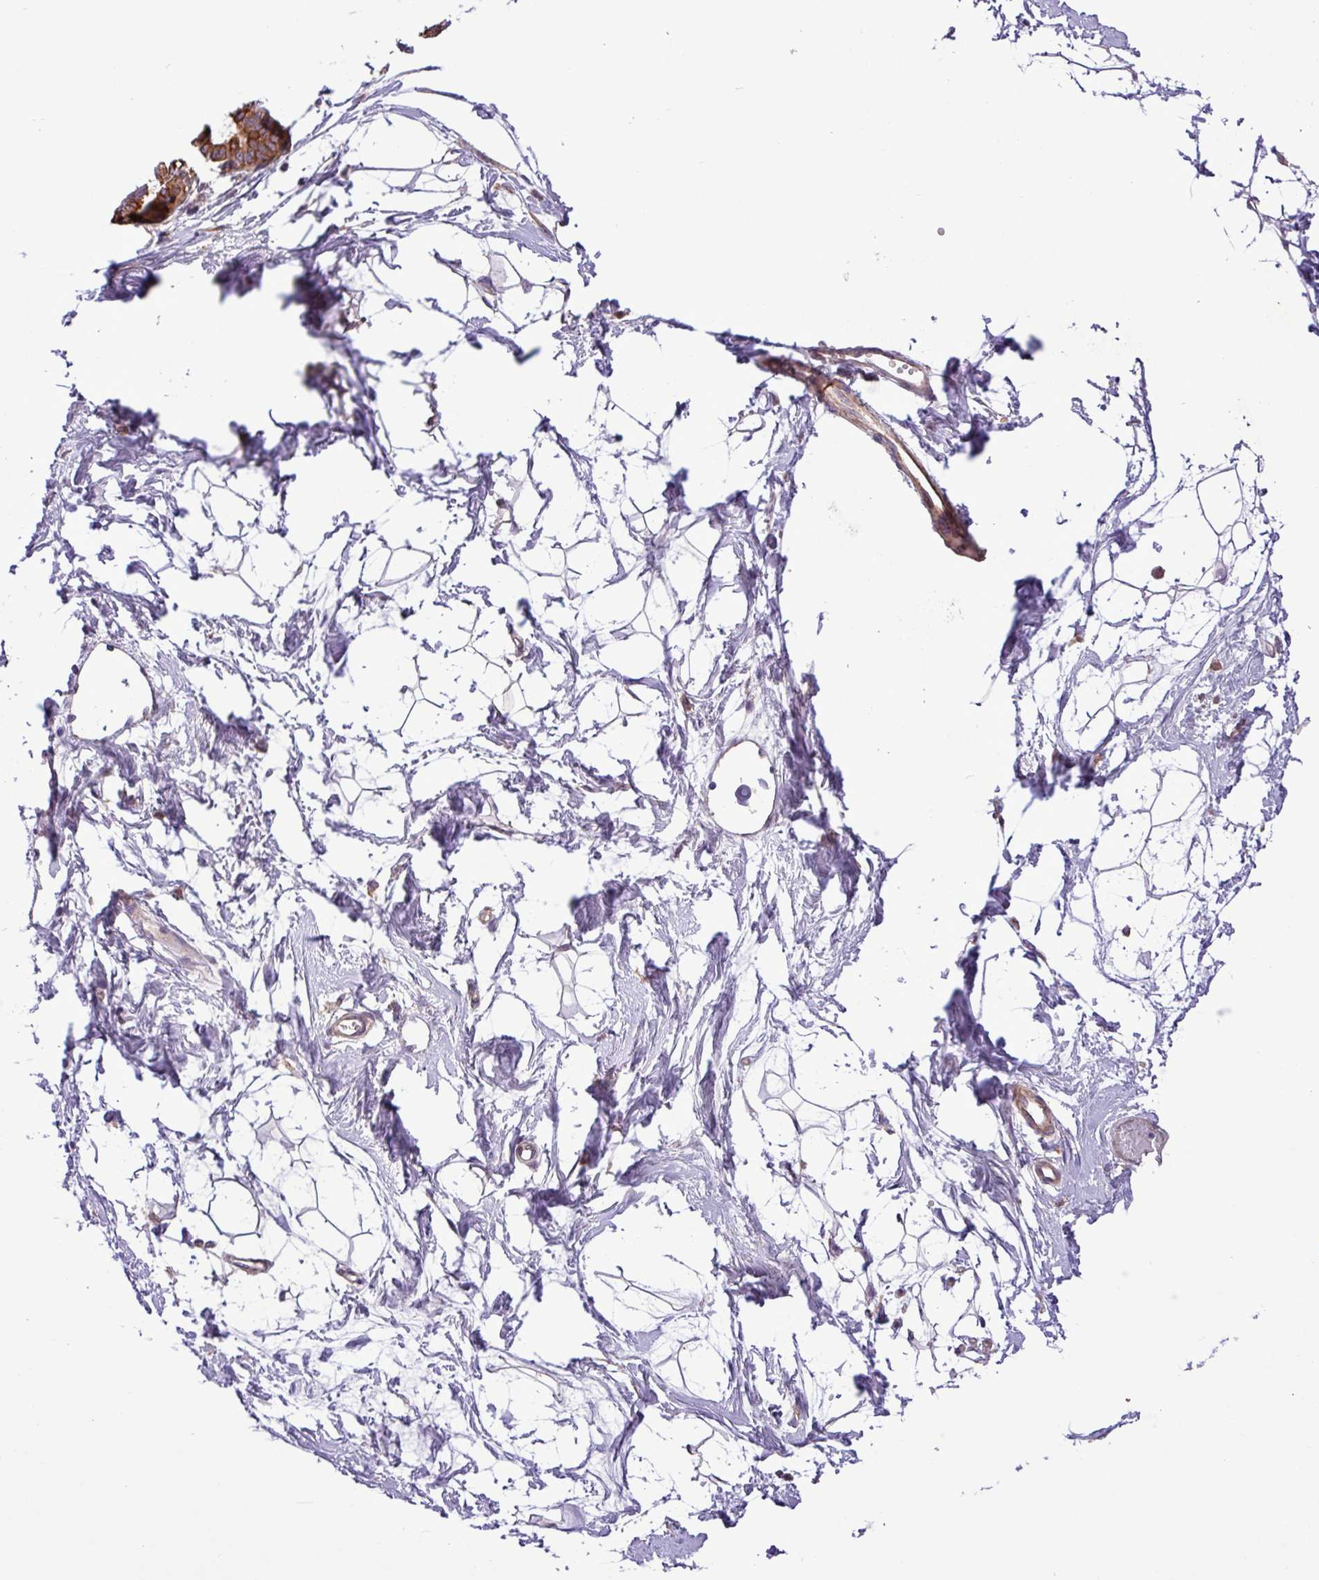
{"staining": {"intensity": "negative", "quantity": "none", "location": "none"}, "tissue": "breast", "cell_type": "Adipocytes", "image_type": "normal", "snomed": [{"axis": "morphology", "description": "Normal tissue, NOS"}, {"axis": "topography", "description": "Breast"}], "caption": "Immunohistochemistry of normal breast shows no expression in adipocytes. Brightfield microscopy of IHC stained with DAB (brown) and hematoxylin (blue), captured at high magnification.", "gene": "TIMM10B", "patient": {"sex": "female", "age": 45}}